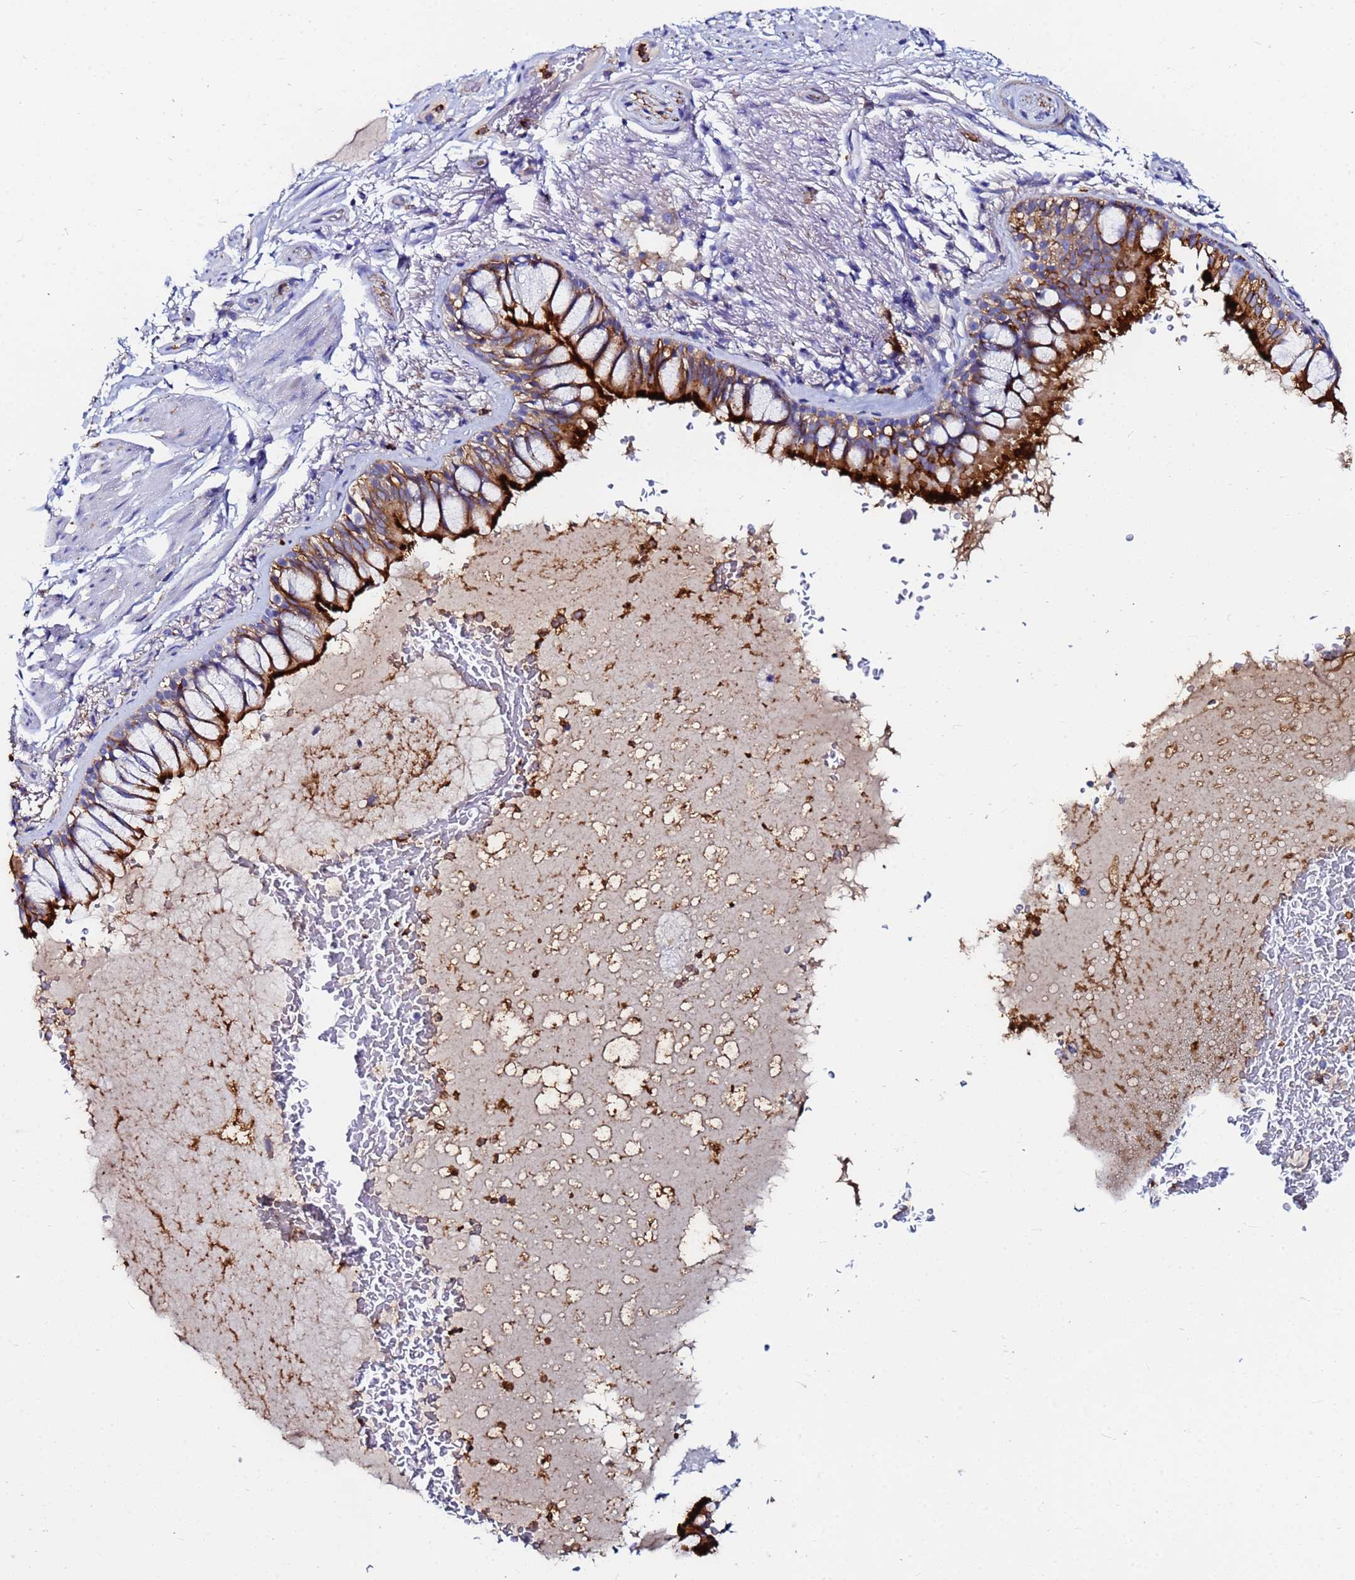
{"staining": {"intensity": "strong", "quantity": ">75%", "location": "cytoplasmic/membranous"}, "tissue": "bronchus", "cell_type": "Respiratory epithelial cells", "image_type": "normal", "snomed": [{"axis": "morphology", "description": "Normal tissue, NOS"}, {"axis": "topography", "description": "Bronchus"}], "caption": "Immunohistochemical staining of normal human bronchus shows high levels of strong cytoplasmic/membranous expression in about >75% of respiratory epithelial cells.", "gene": "BASP1", "patient": {"sex": "male", "age": 70}}